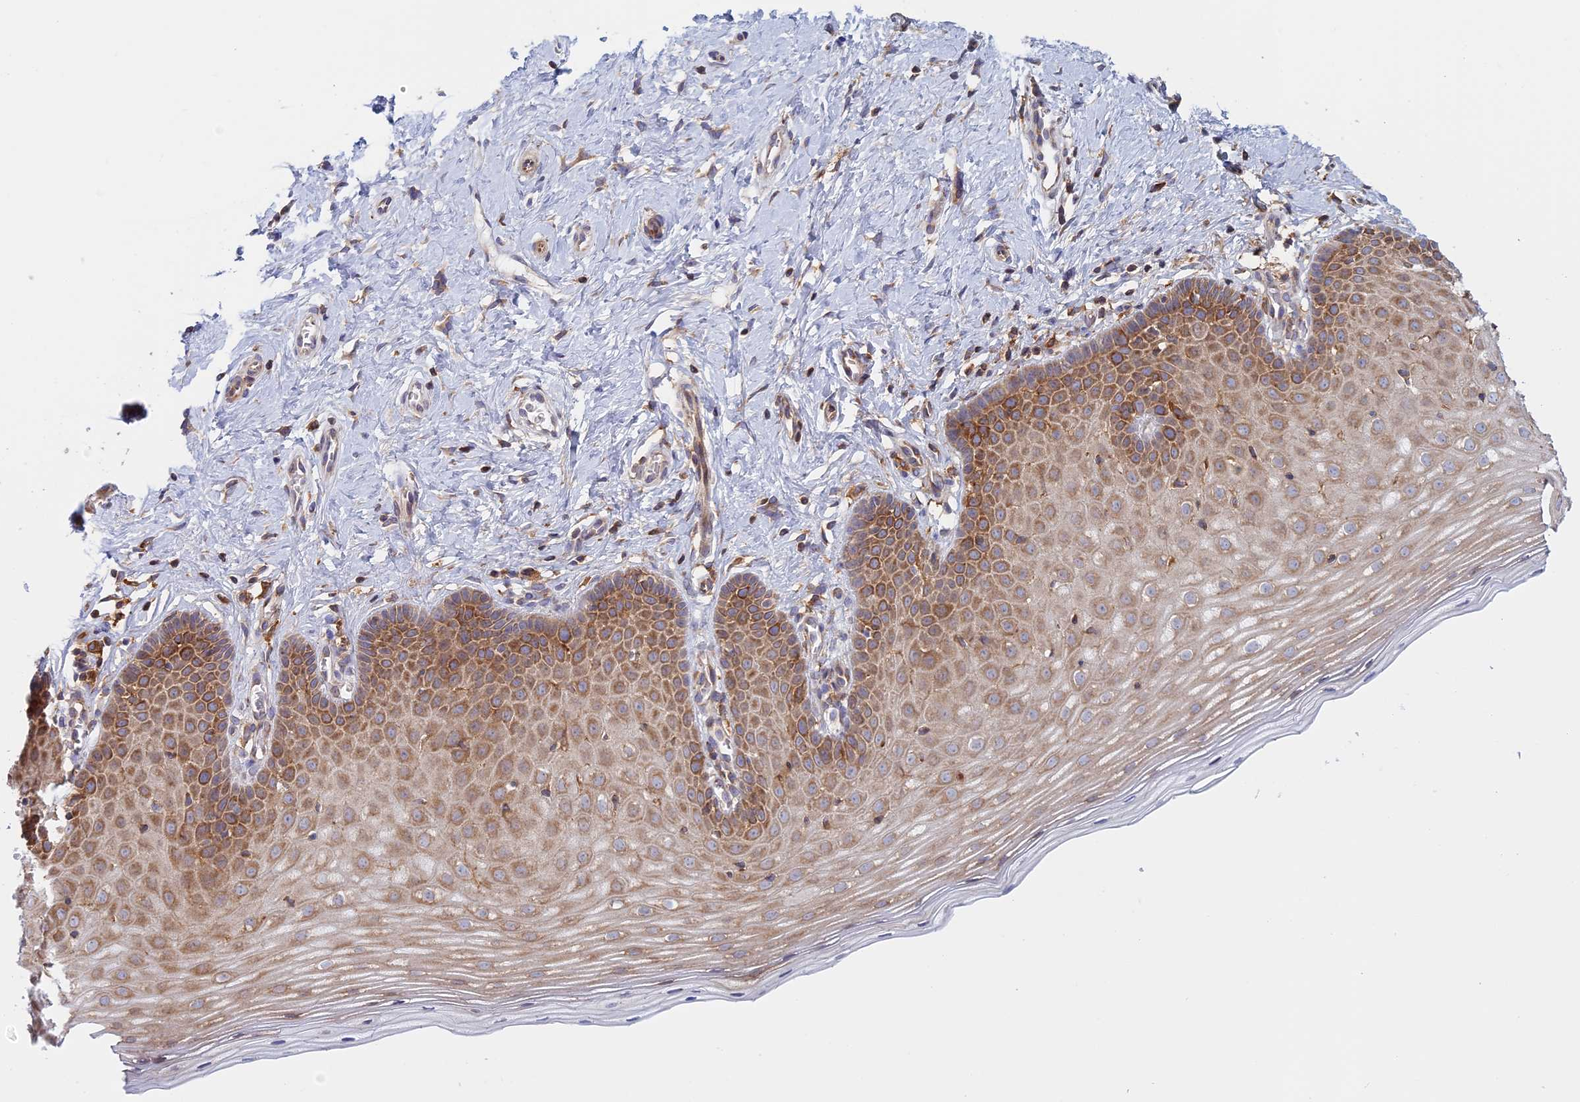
{"staining": {"intensity": "moderate", "quantity": "<25%", "location": "cytoplasmic/membranous"}, "tissue": "cervix", "cell_type": "Glandular cells", "image_type": "normal", "snomed": [{"axis": "morphology", "description": "Normal tissue, NOS"}, {"axis": "topography", "description": "Cervix"}], "caption": "Immunohistochemistry (IHC) of benign cervix demonstrates low levels of moderate cytoplasmic/membranous expression in approximately <25% of glandular cells. (Brightfield microscopy of DAB IHC at high magnification).", "gene": "GMIP", "patient": {"sex": "female", "age": 36}}